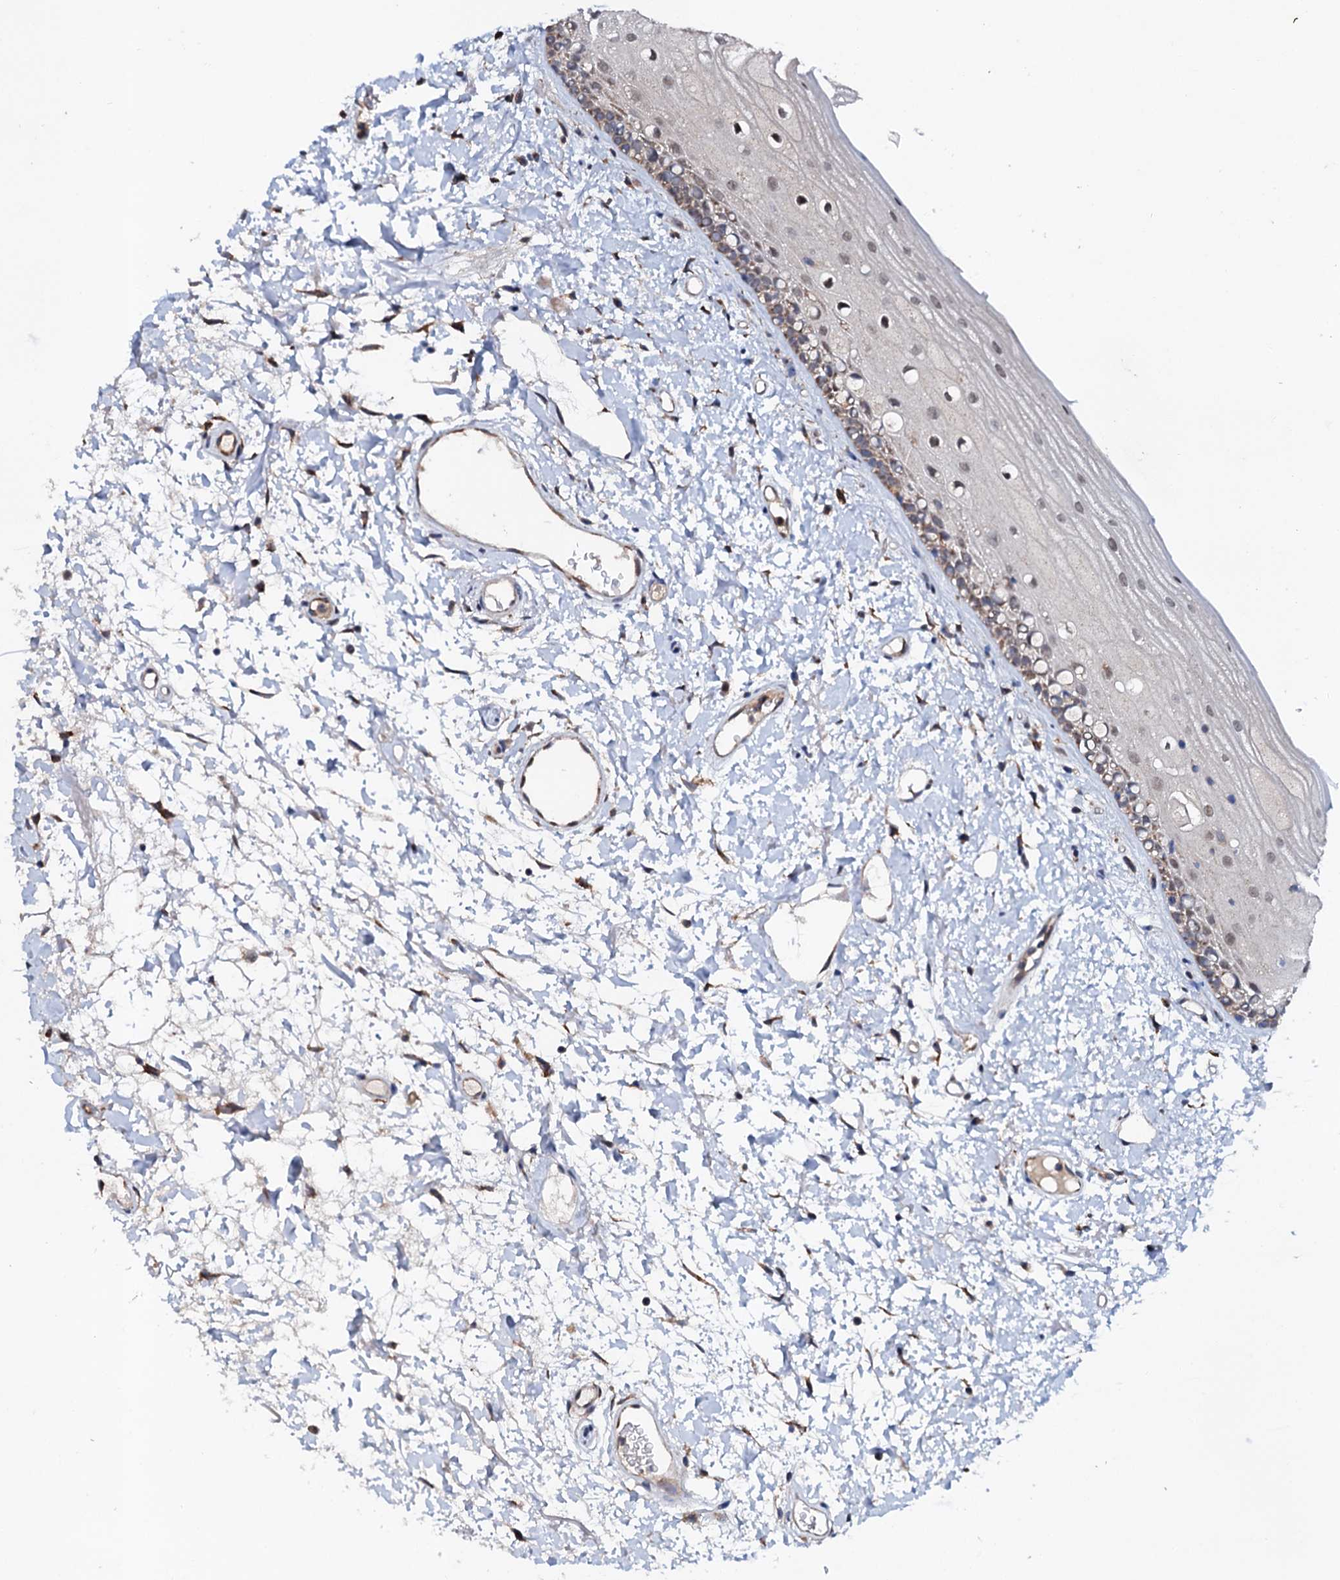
{"staining": {"intensity": "weak", "quantity": "25%-75%", "location": "cytoplasmic/membranous,nuclear"}, "tissue": "oral mucosa", "cell_type": "Squamous epithelial cells", "image_type": "normal", "snomed": [{"axis": "morphology", "description": "Normal tissue, NOS"}, {"axis": "topography", "description": "Oral tissue"}], "caption": "Weak cytoplasmic/membranous,nuclear protein positivity is appreciated in approximately 25%-75% of squamous epithelial cells in oral mucosa.", "gene": "UBE3C", "patient": {"sex": "female", "age": 76}}